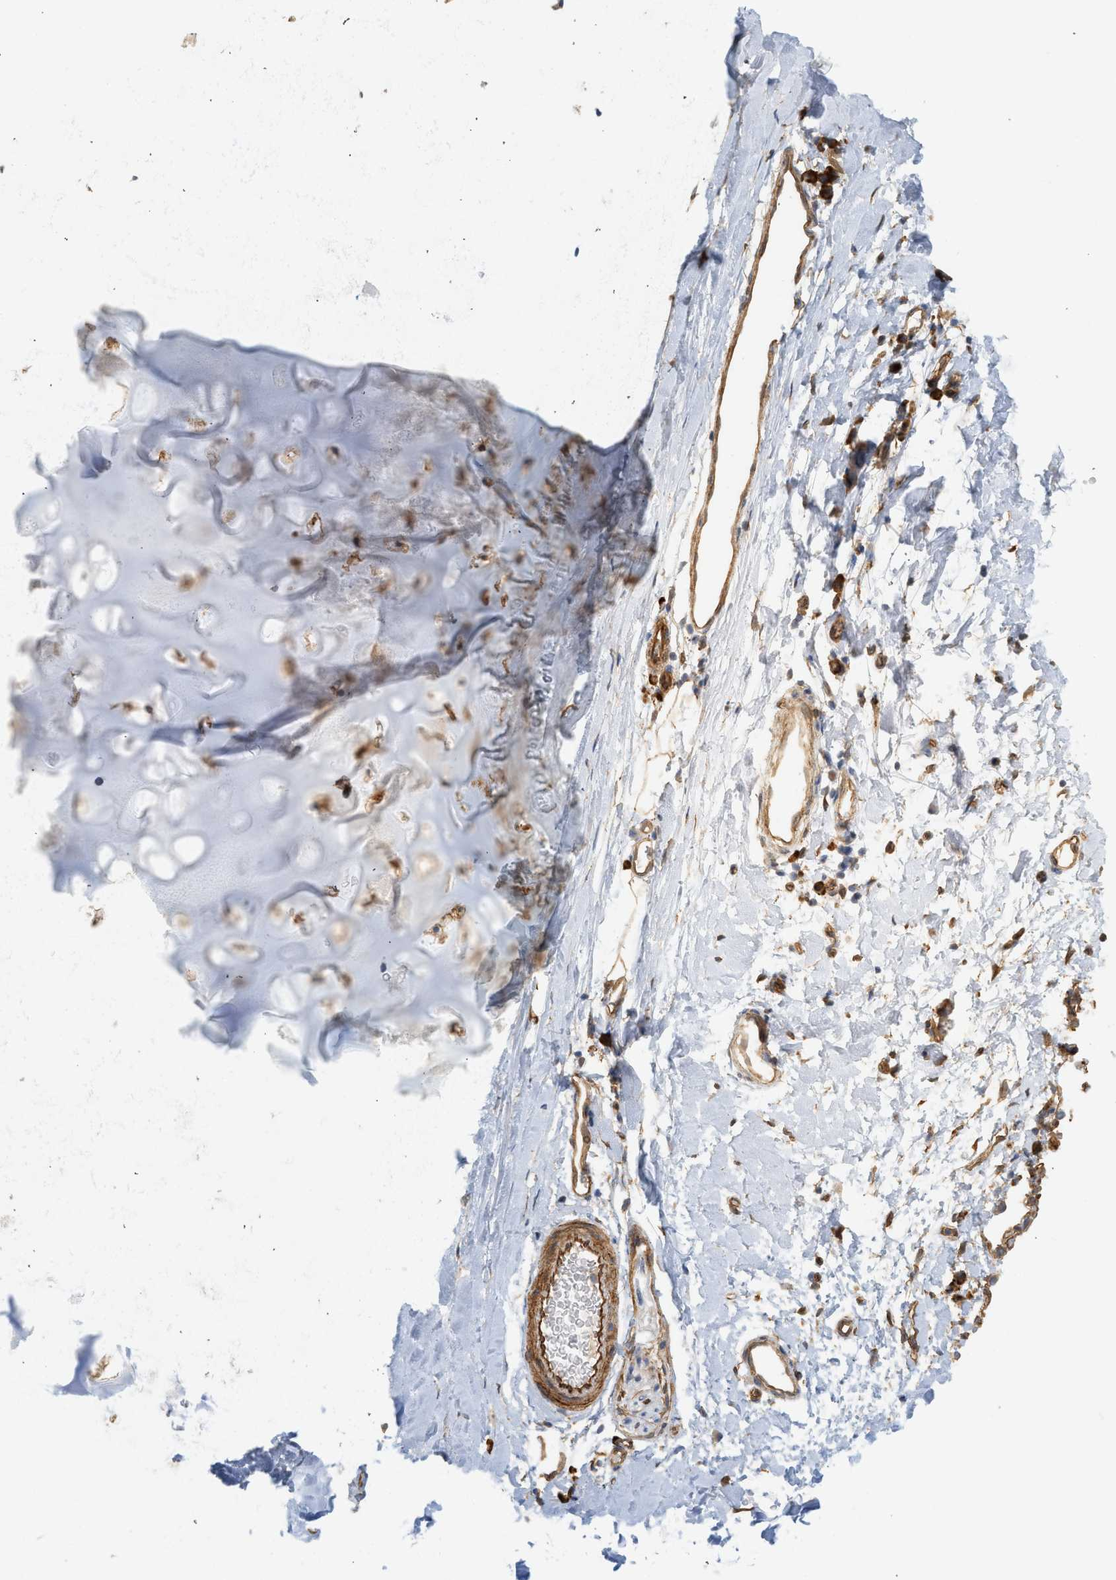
{"staining": {"intensity": "strong", "quantity": ">75%", "location": "cytoplasmic/membranous"}, "tissue": "adipose tissue", "cell_type": "Adipocytes", "image_type": "normal", "snomed": [{"axis": "morphology", "description": "Normal tissue, NOS"}, {"axis": "topography", "description": "Cartilage tissue"}, {"axis": "topography", "description": "Bronchus"}], "caption": "The image exhibits immunohistochemical staining of benign adipose tissue. There is strong cytoplasmic/membranous expression is identified in approximately >75% of adipocytes.", "gene": "SVOP", "patient": {"sex": "female", "age": 53}}